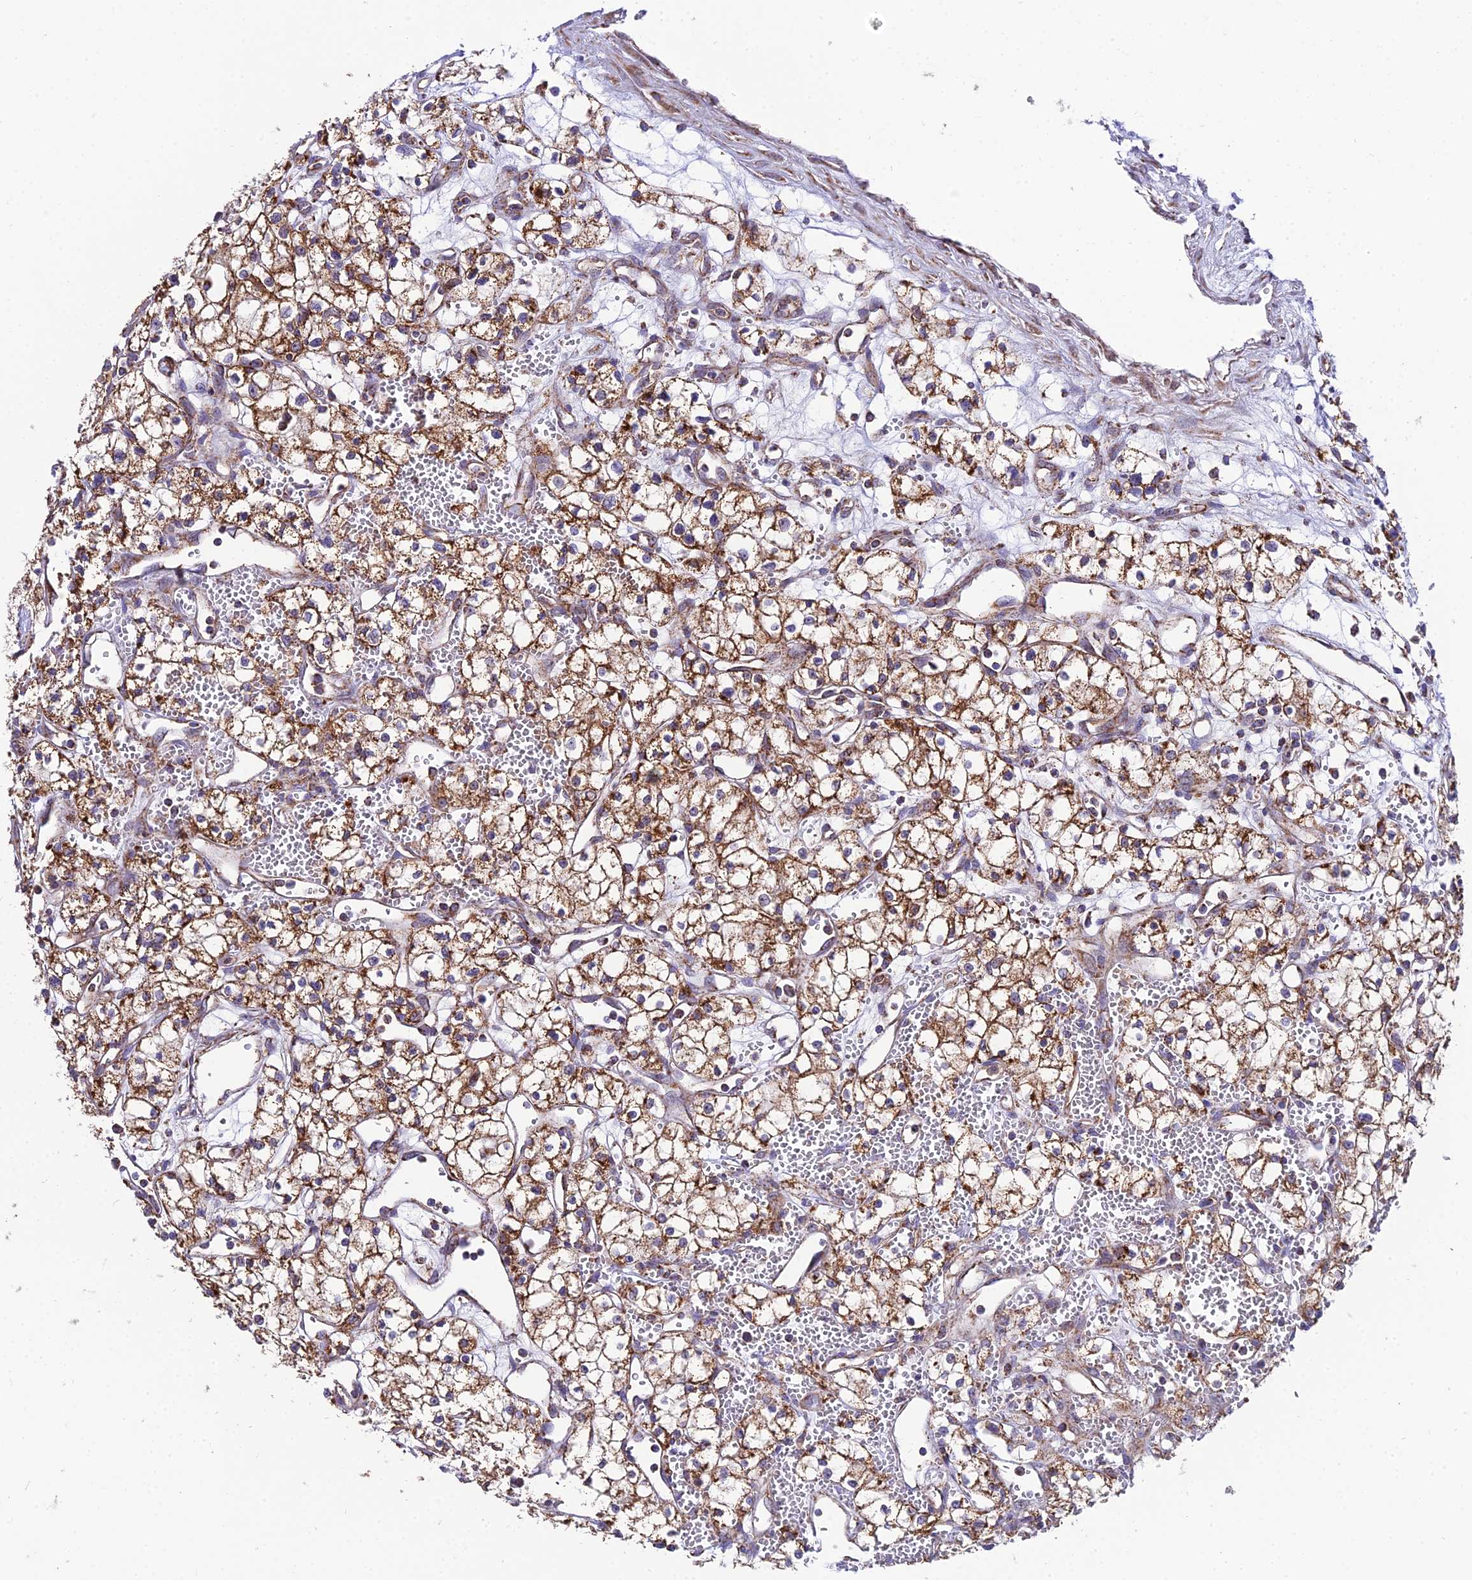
{"staining": {"intensity": "moderate", "quantity": ">75%", "location": "cytoplasmic/membranous"}, "tissue": "renal cancer", "cell_type": "Tumor cells", "image_type": "cancer", "snomed": [{"axis": "morphology", "description": "Adenocarcinoma, NOS"}, {"axis": "topography", "description": "Kidney"}], "caption": "Human adenocarcinoma (renal) stained with a brown dye displays moderate cytoplasmic/membranous positive positivity in about >75% of tumor cells.", "gene": "PSMD2", "patient": {"sex": "male", "age": 59}}